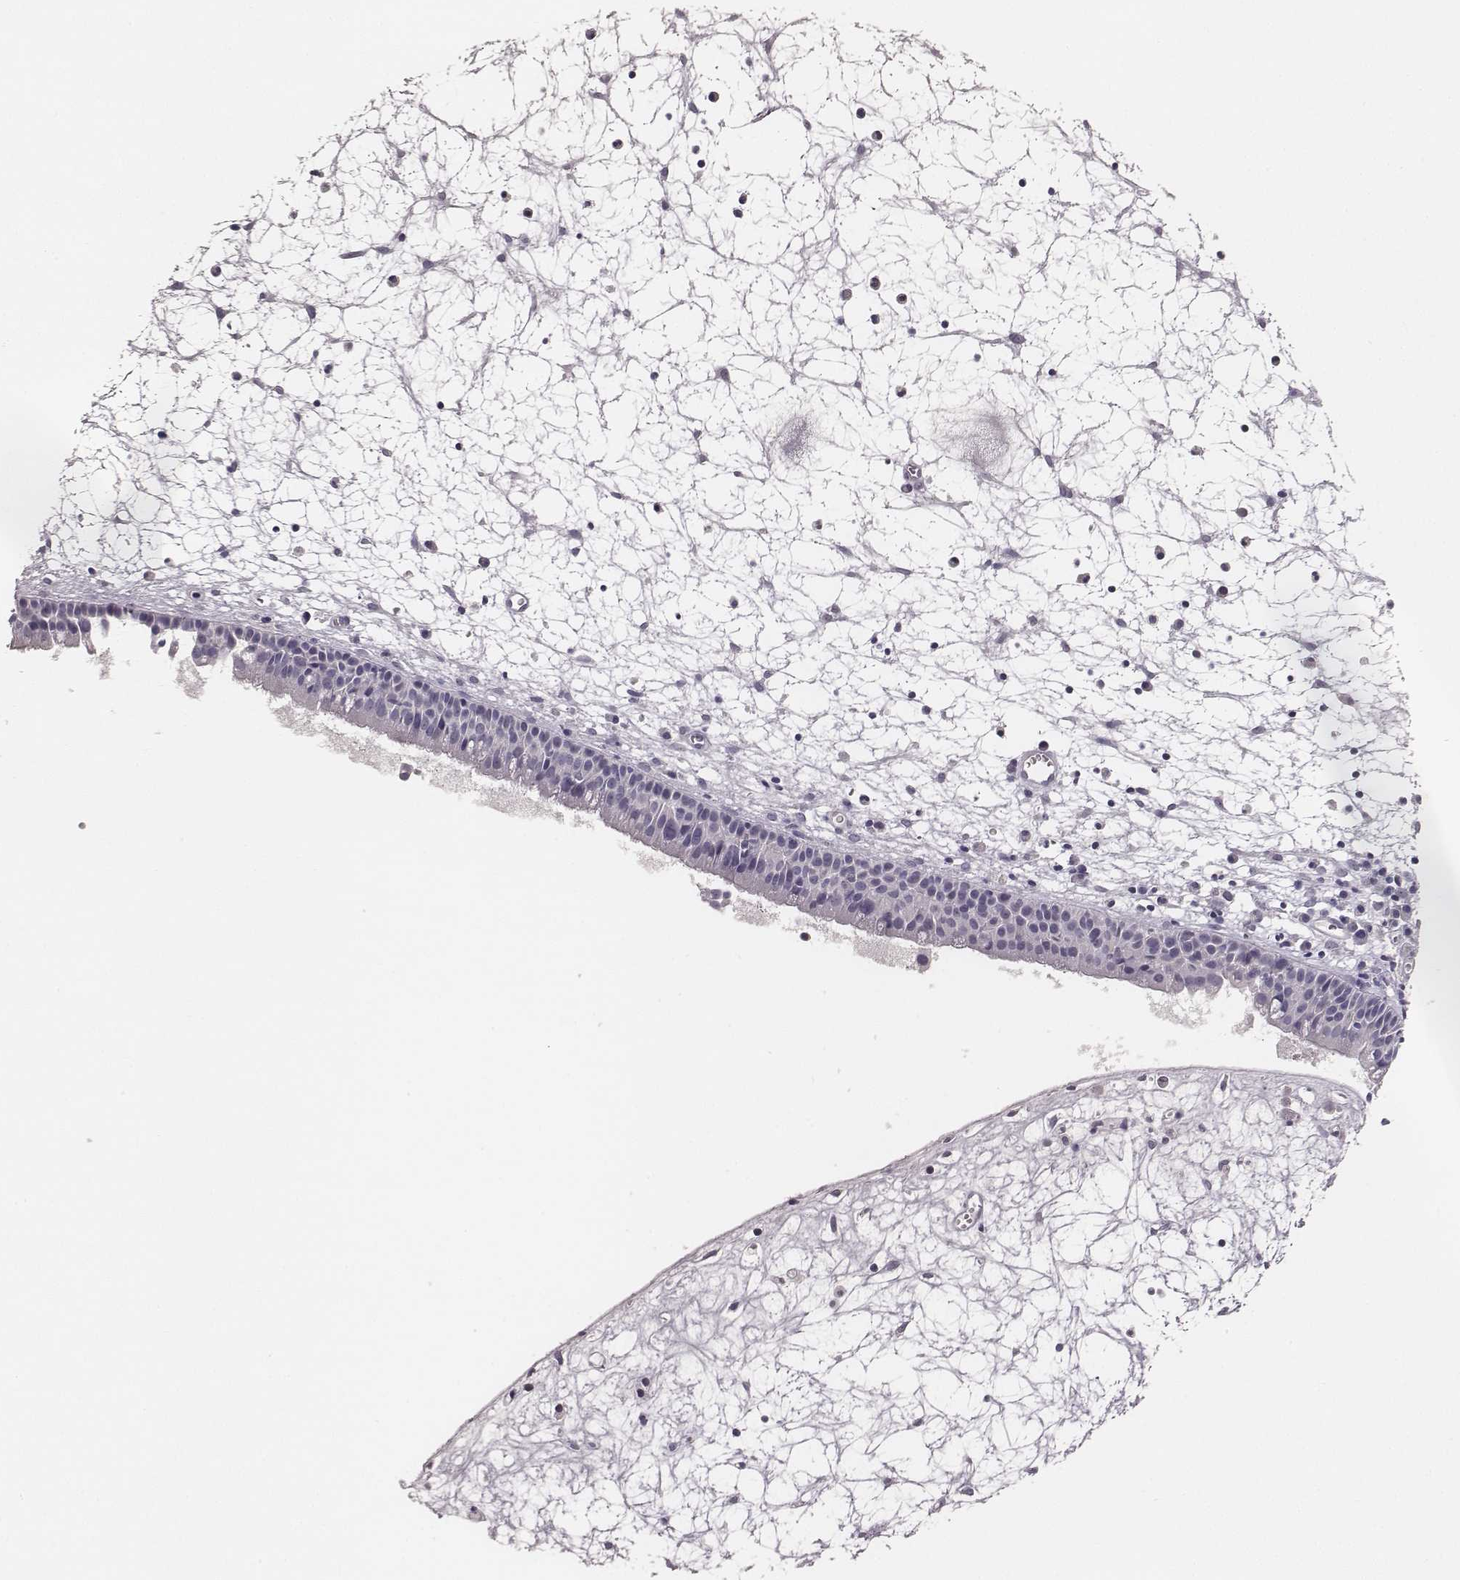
{"staining": {"intensity": "negative", "quantity": "none", "location": "none"}, "tissue": "nasopharynx", "cell_type": "Respiratory epithelial cells", "image_type": "normal", "snomed": [{"axis": "morphology", "description": "Normal tissue, NOS"}, {"axis": "topography", "description": "Nasopharynx"}], "caption": "This is an immunohistochemistry image of normal human nasopharynx. There is no staining in respiratory epithelial cells.", "gene": "MYH6", "patient": {"sex": "male", "age": 61}}